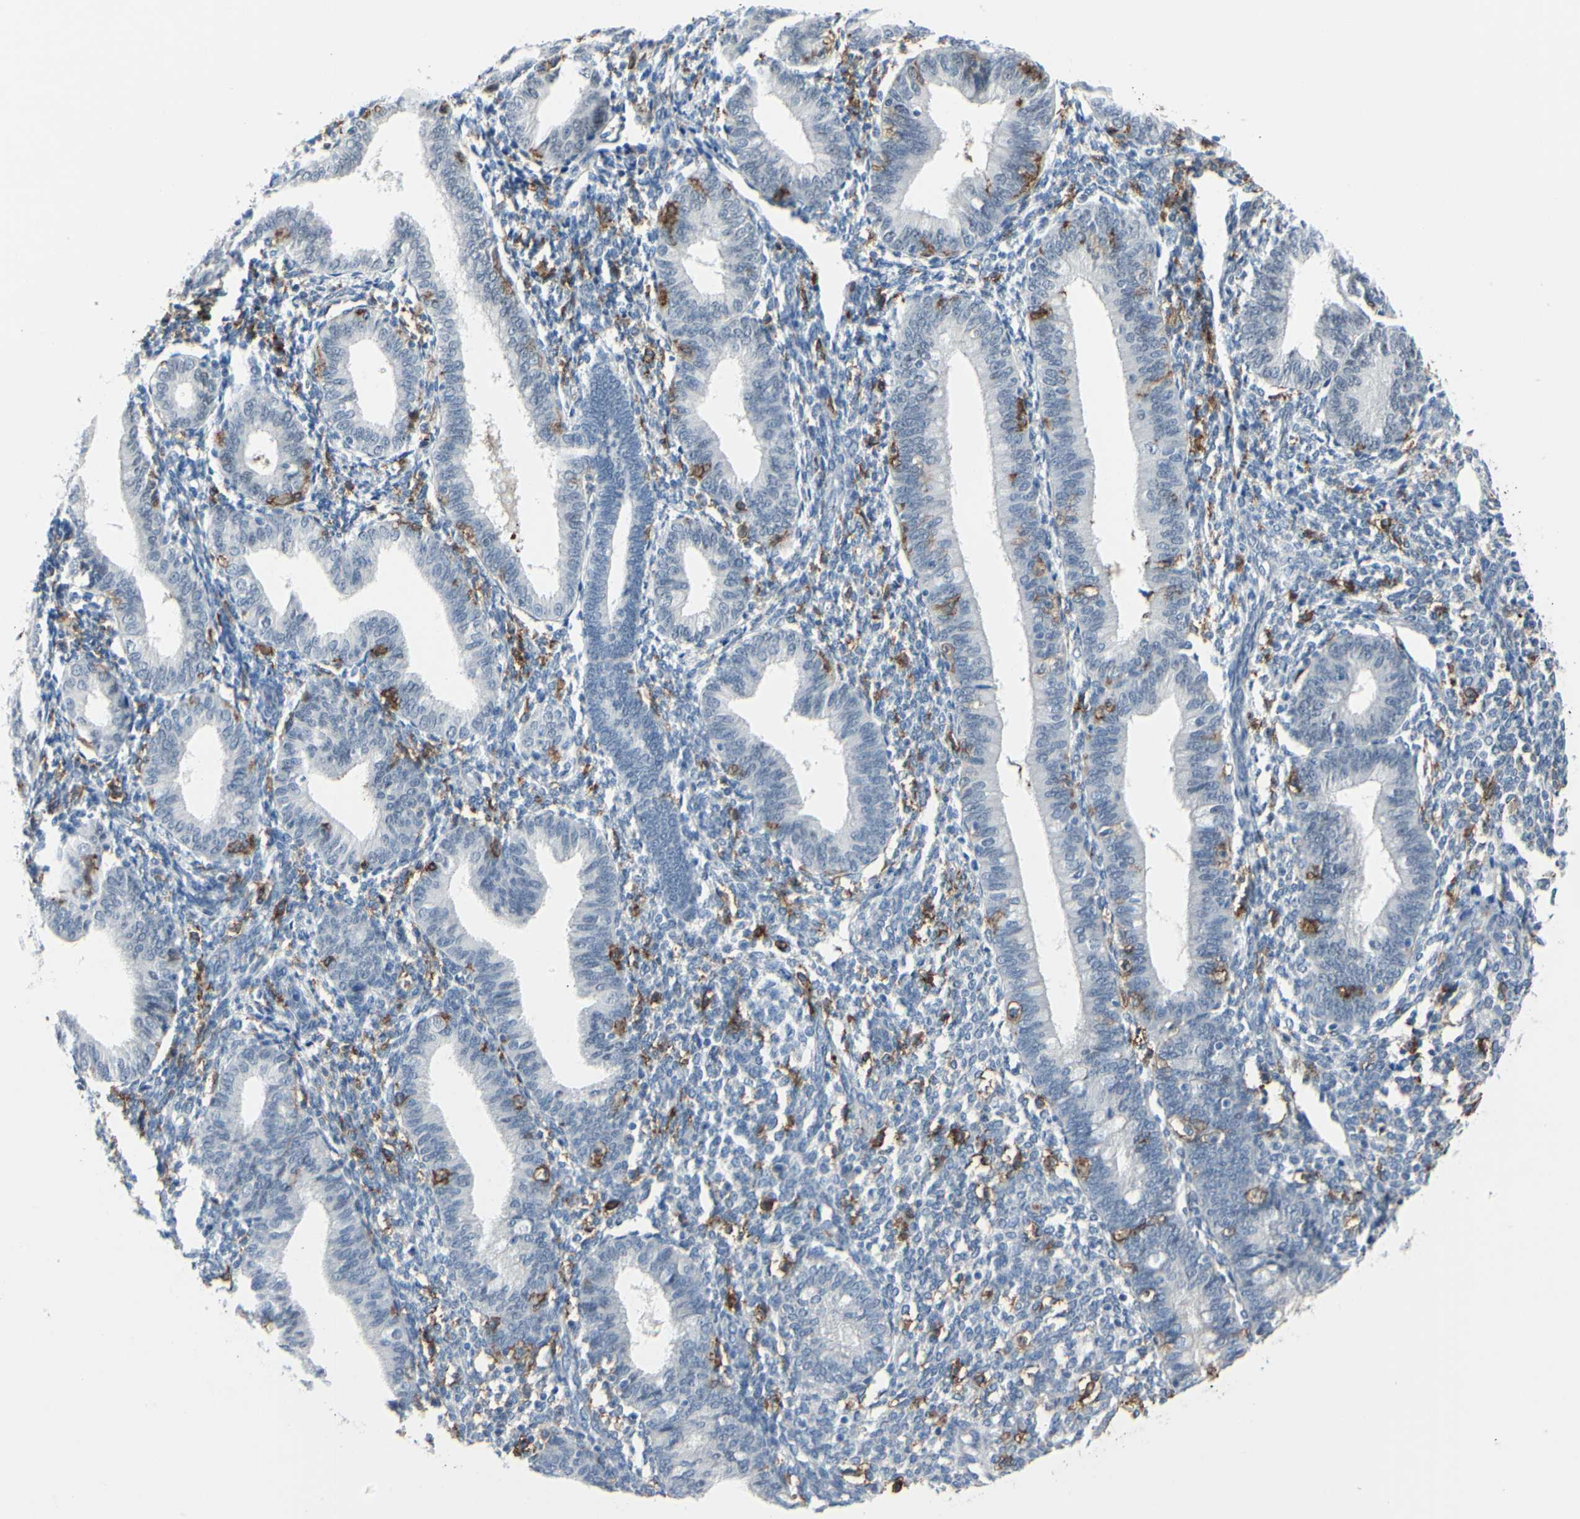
{"staining": {"intensity": "negative", "quantity": "none", "location": "none"}, "tissue": "endometrium", "cell_type": "Cells in endometrial stroma", "image_type": "normal", "snomed": [{"axis": "morphology", "description": "Normal tissue, NOS"}, {"axis": "topography", "description": "Endometrium"}], "caption": "An IHC image of normal endometrium is shown. There is no staining in cells in endometrial stroma of endometrium.", "gene": "FCGR2A", "patient": {"sex": "female", "age": 61}}